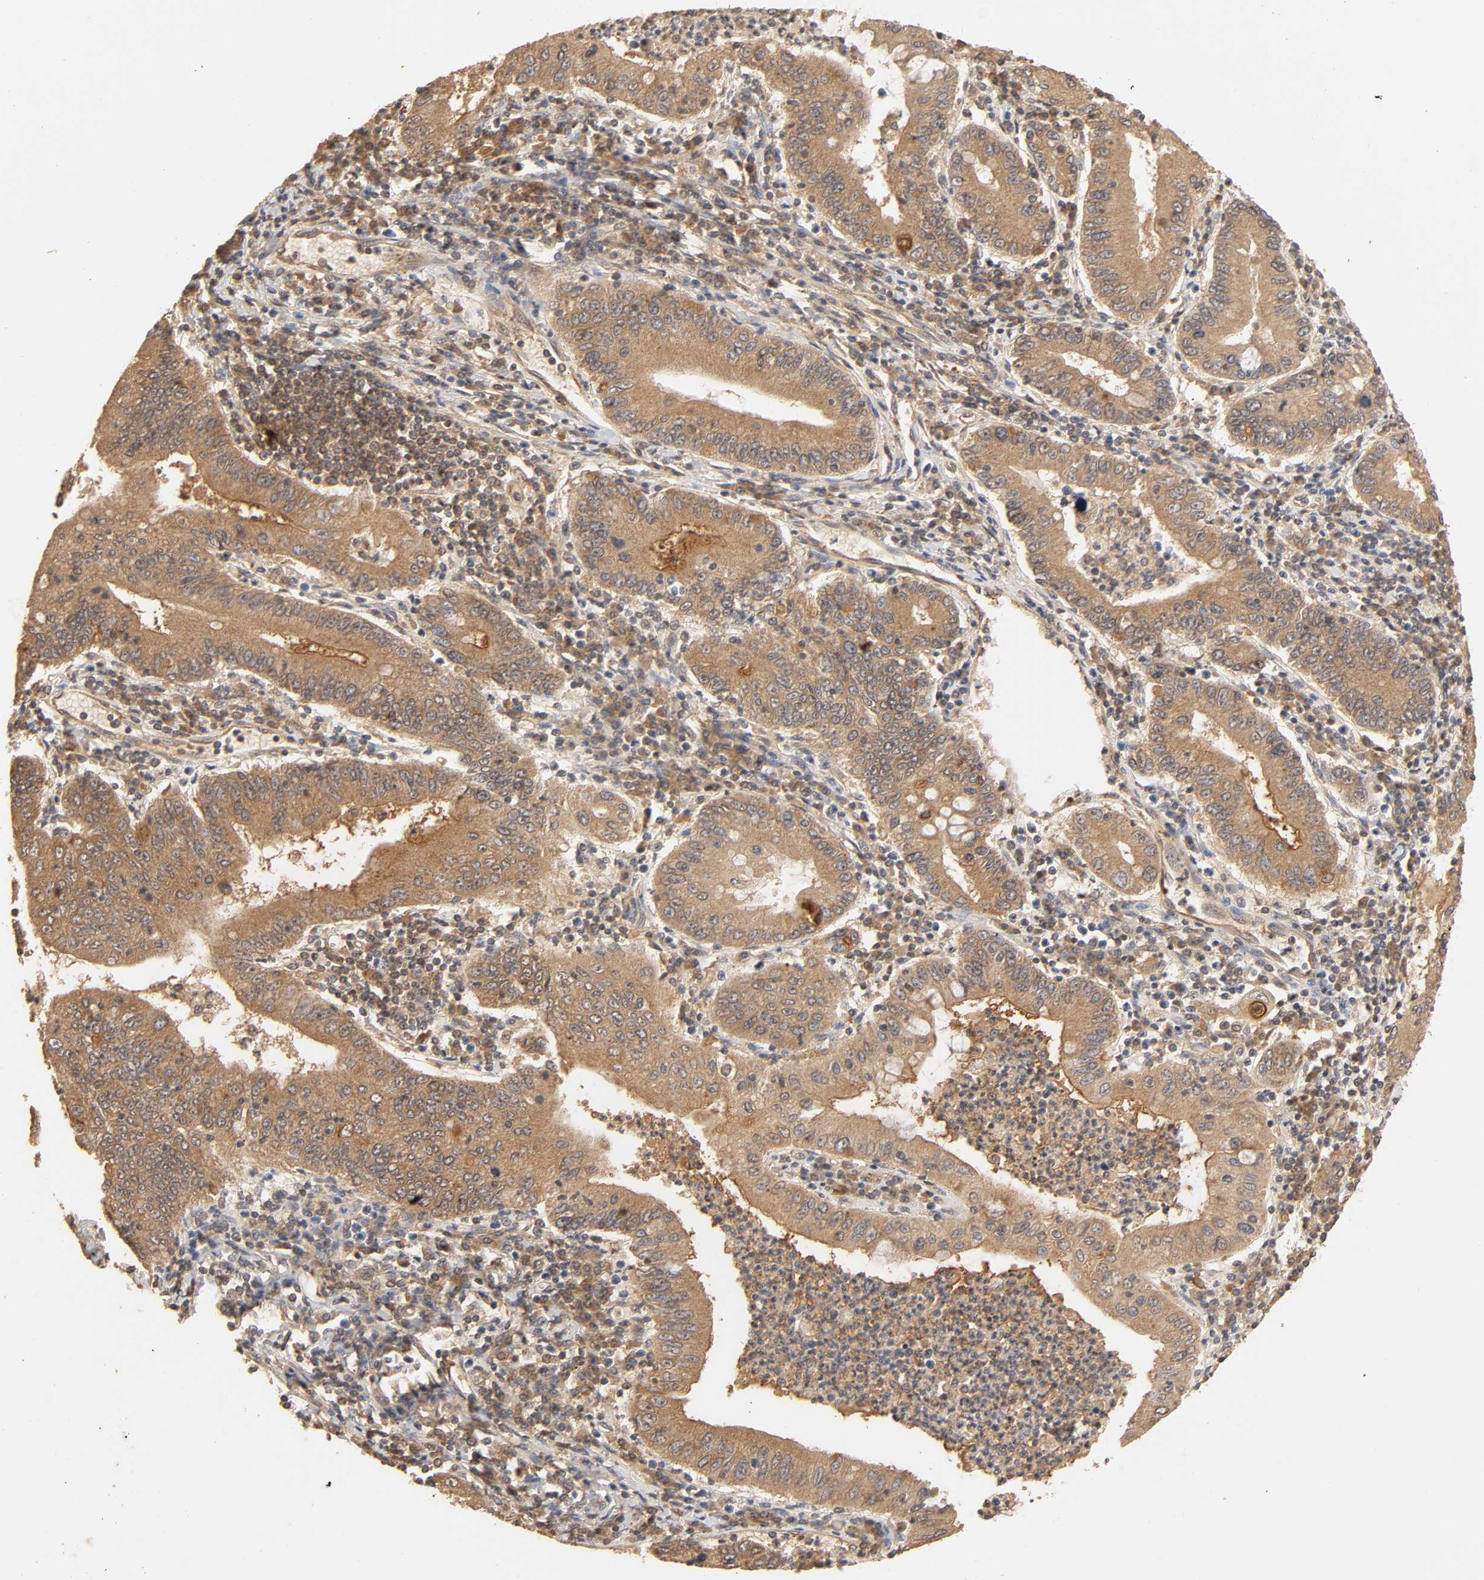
{"staining": {"intensity": "strong", "quantity": ">75%", "location": "cytoplasmic/membranous"}, "tissue": "stomach cancer", "cell_type": "Tumor cells", "image_type": "cancer", "snomed": [{"axis": "morphology", "description": "Normal tissue, NOS"}, {"axis": "morphology", "description": "Adenocarcinoma, NOS"}, {"axis": "topography", "description": "Esophagus"}, {"axis": "topography", "description": "Stomach, upper"}, {"axis": "topography", "description": "Peripheral nerve tissue"}], "caption": "Immunohistochemical staining of human adenocarcinoma (stomach) displays strong cytoplasmic/membranous protein expression in approximately >75% of tumor cells. The staining was performed using DAB, with brown indicating positive protein expression. Nuclei are stained blue with hematoxylin.", "gene": "EPS8", "patient": {"sex": "male", "age": 62}}